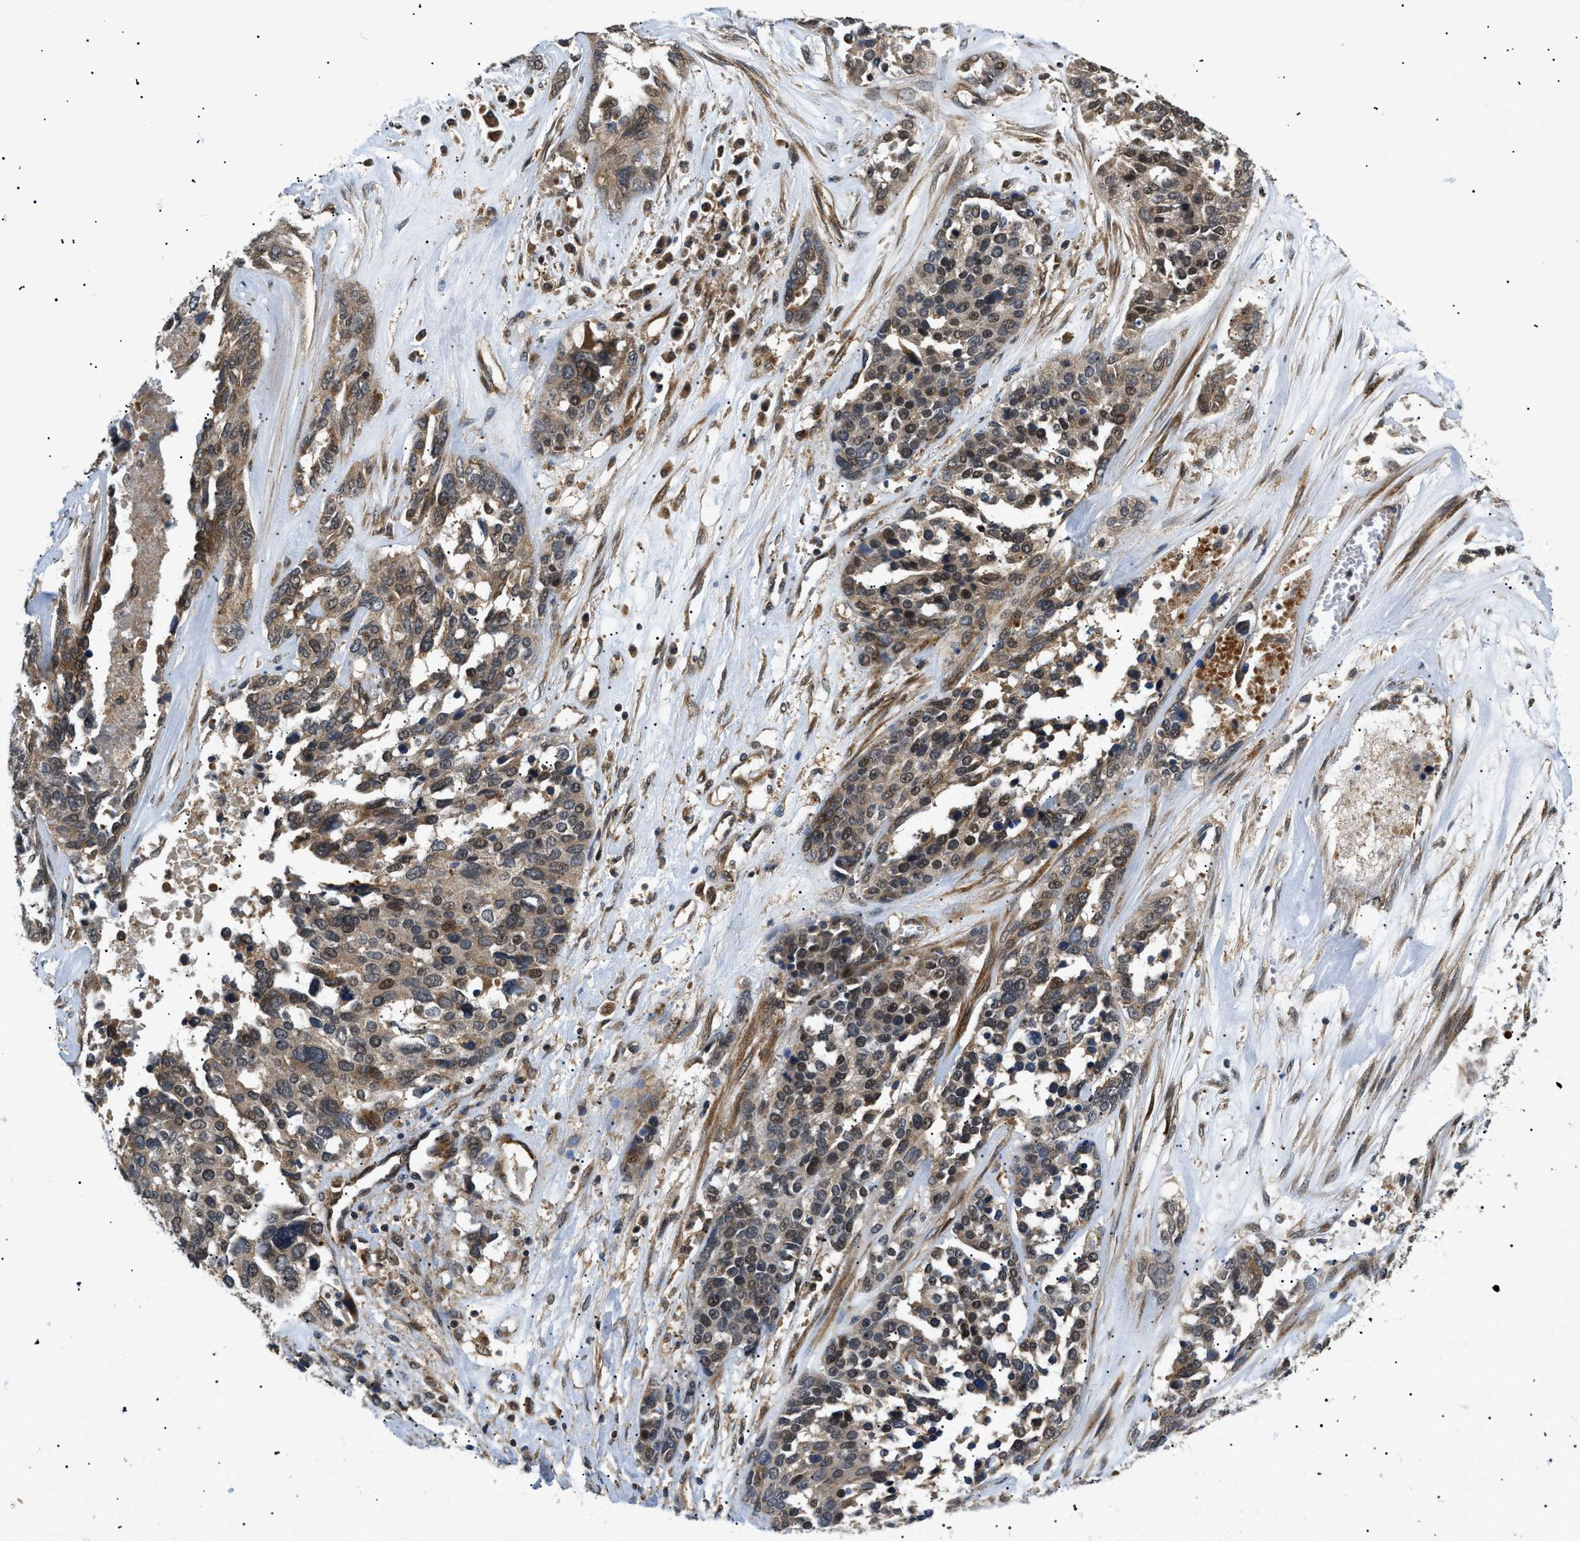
{"staining": {"intensity": "moderate", "quantity": ">75%", "location": "cytoplasmic/membranous,nuclear"}, "tissue": "ovarian cancer", "cell_type": "Tumor cells", "image_type": "cancer", "snomed": [{"axis": "morphology", "description": "Cystadenocarcinoma, serous, NOS"}, {"axis": "topography", "description": "Ovary"}], "caption": "IHC of ovarian cancer demonstrates medium levels of moderate cytoplasmic/membranous and nuclear staining in approximately >75% of tumor cells.", "gene": "ATP6AP1", "patient": {"sex": "female", "age": 44}}